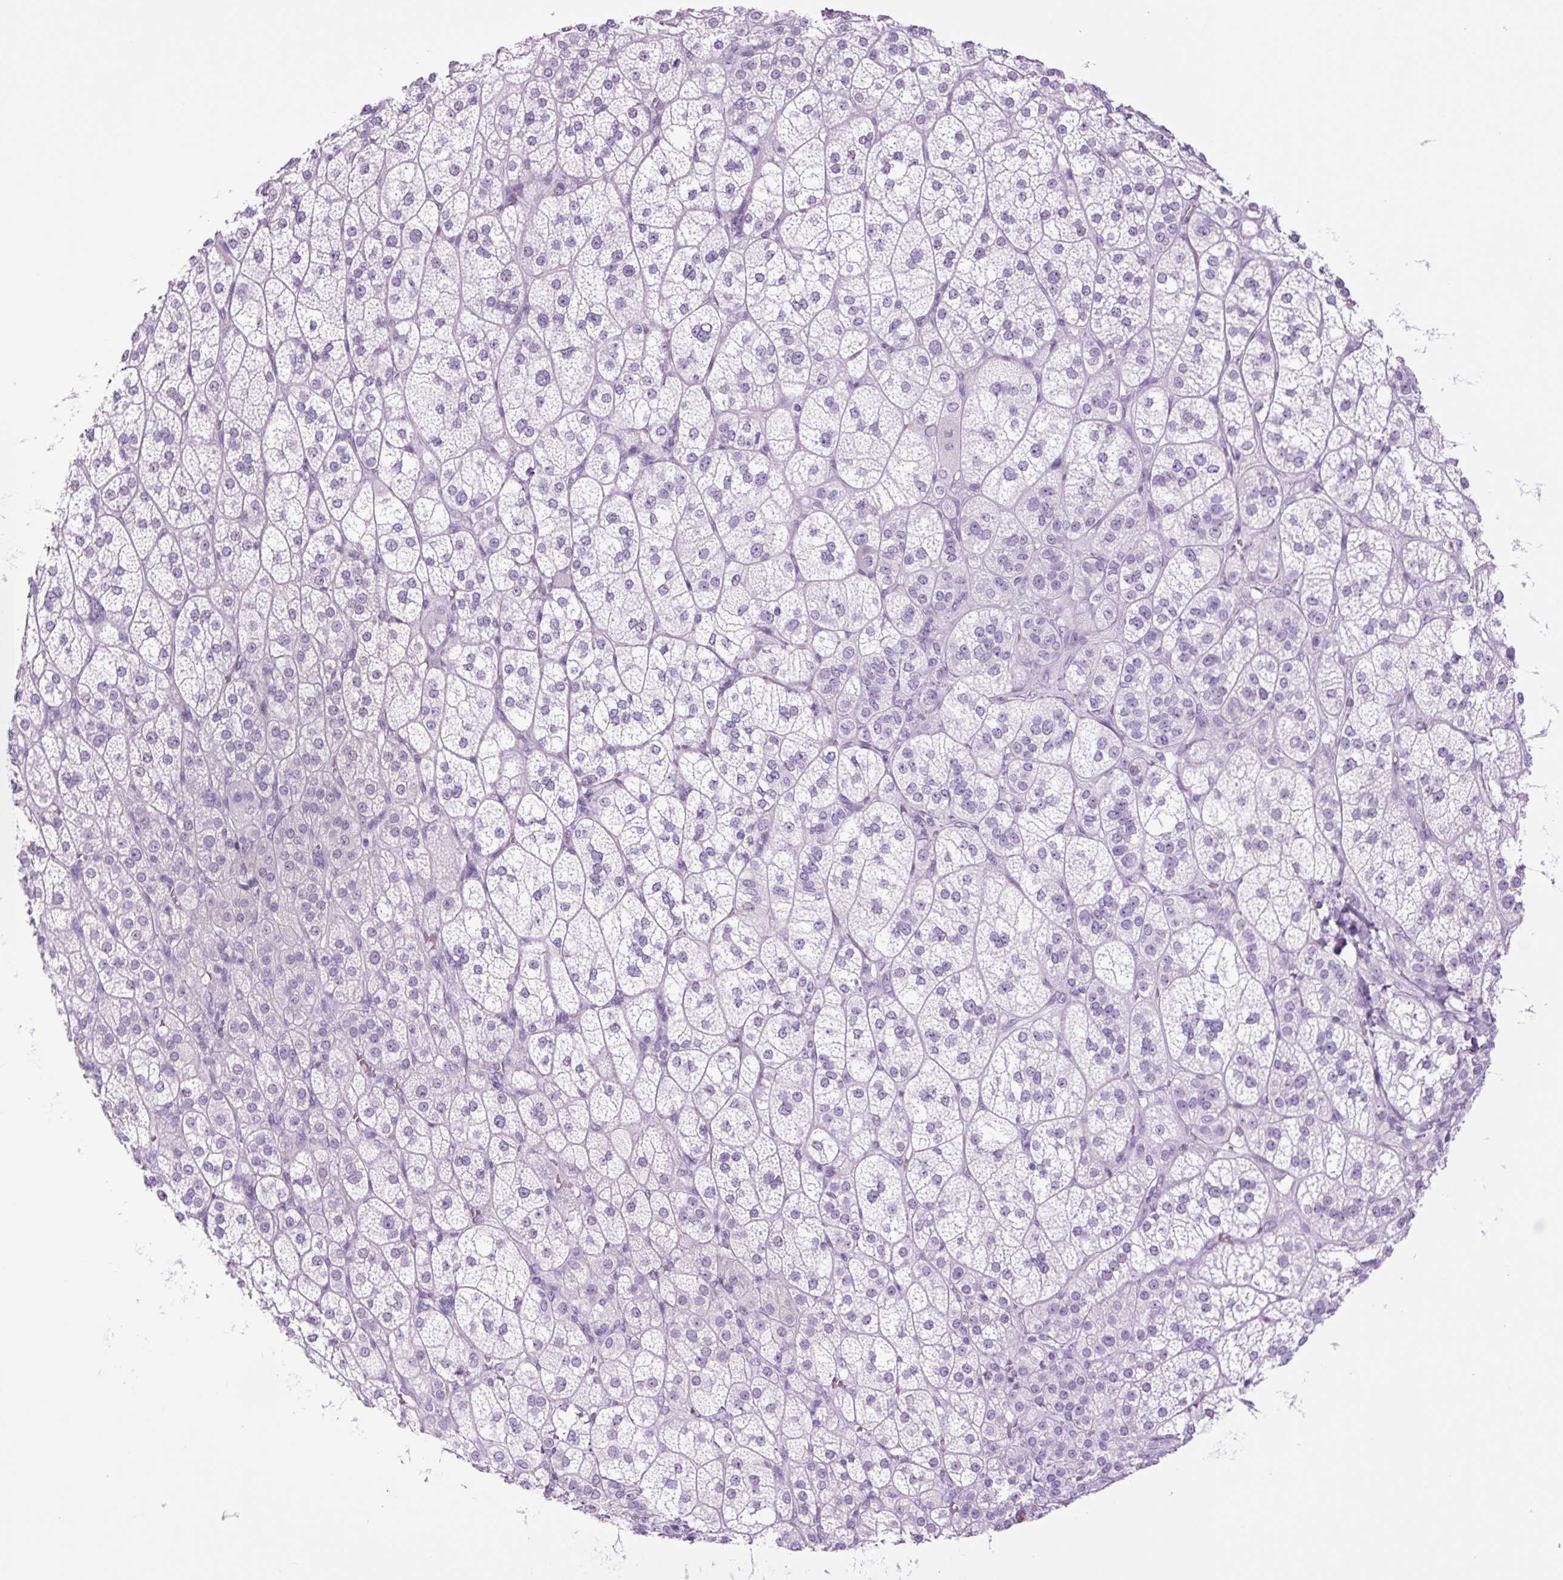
{"staining": {"intensity": "negative", "quantity": "none", "location": "none"}, "tissue": "adrenal gland", "cell_type": "Glandular cells", "image_type": "normal", "snomed": [{"axis": "morphology", "description": "Normal tissue, NOS"}, {"axis": "topography", "description": "Adrenal gland"}], "caption": "Glandular cells show no significant protein positivity in normal adrenal gland.", "gene": "TFF2", "patient": {"sex": "female", "age": 60}}